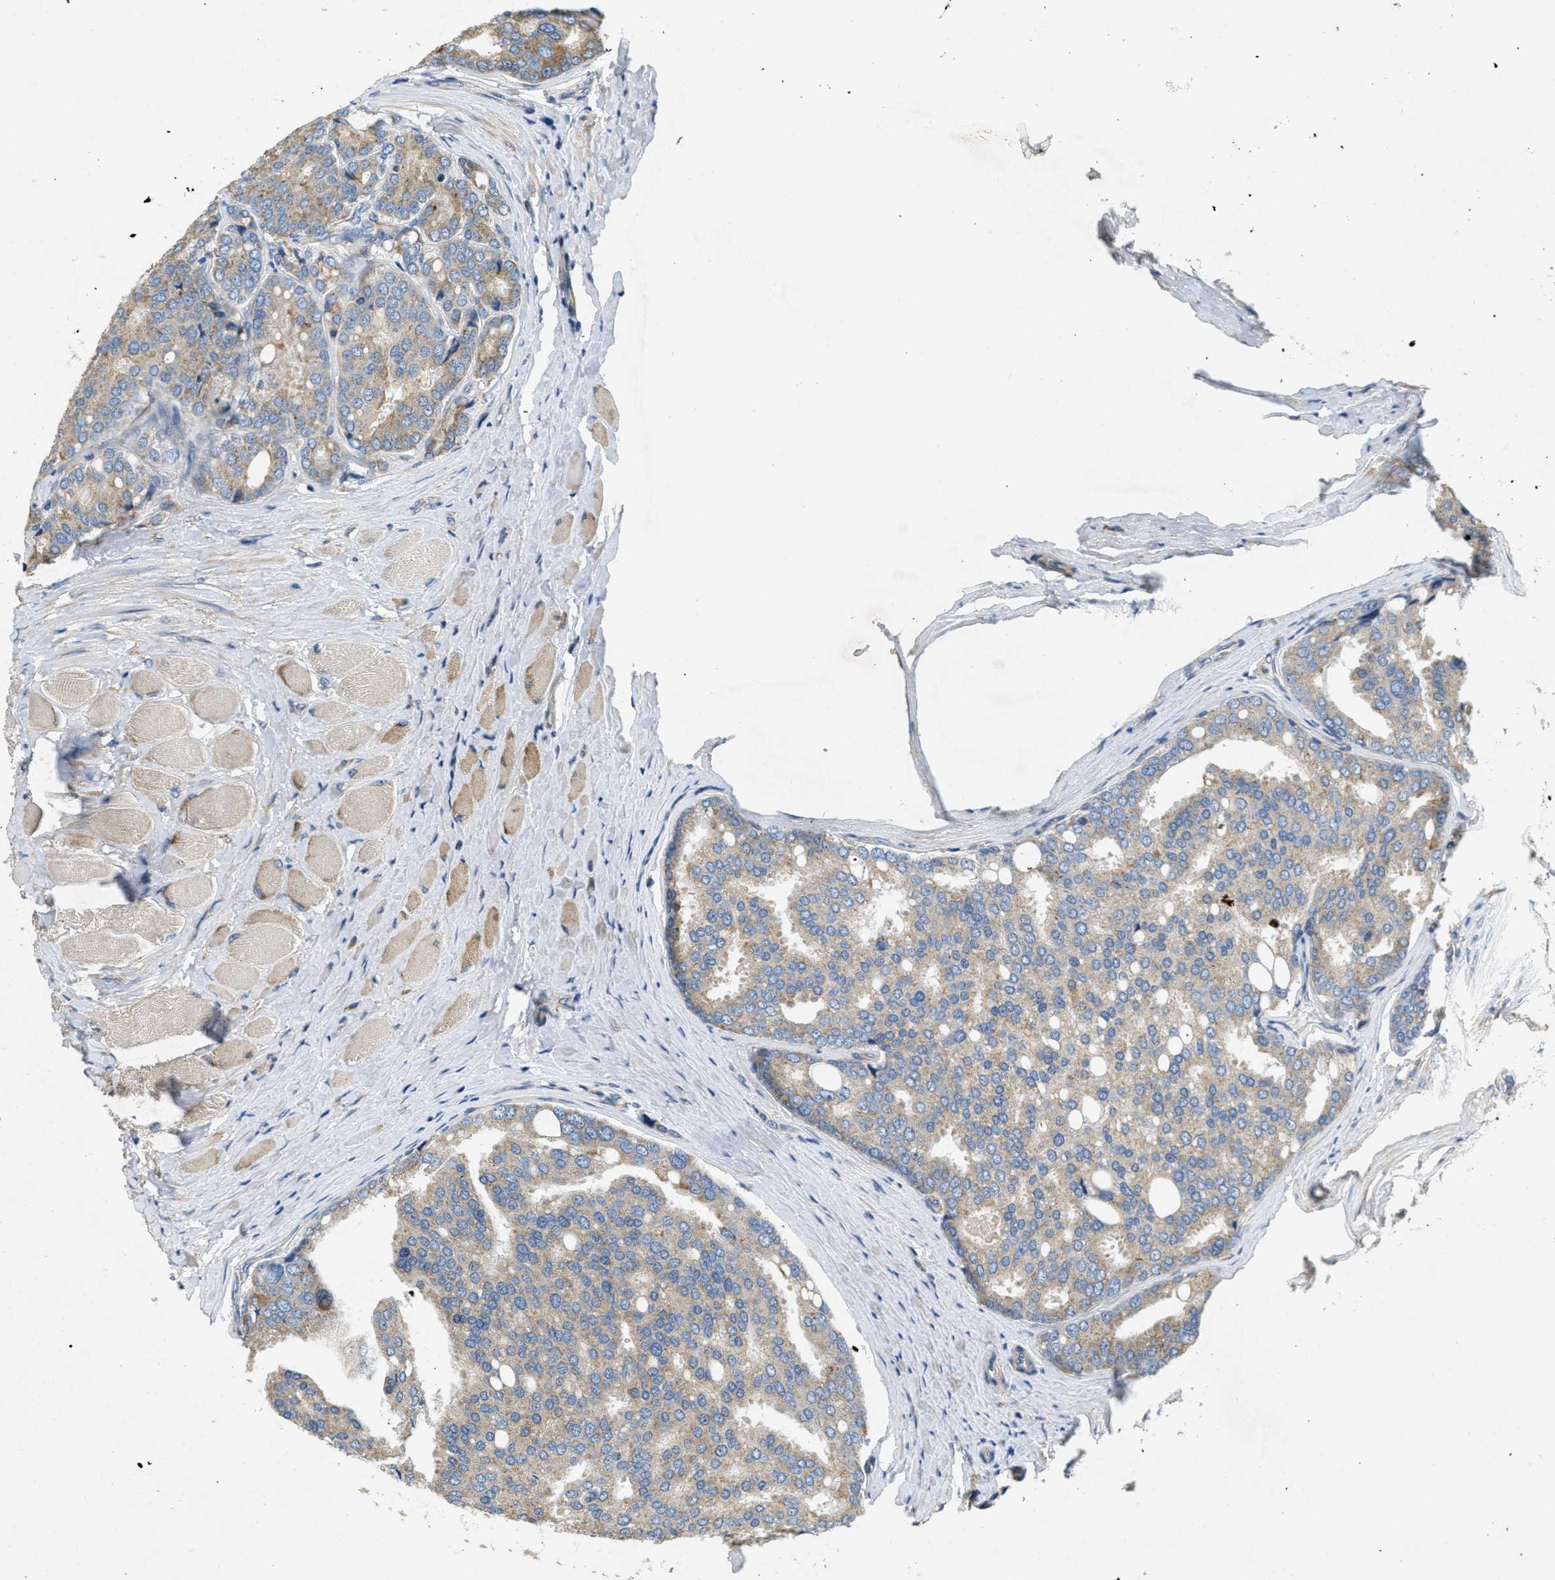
{"staining": {"intensity": "weak", "quantity": "25%-75%", "location": "cytoplasmic/membranous"}, "tissue": "prostate cancer", "cell_type": "Tumor cells", "image_type": "cancer", "snomed": [{"axis": "morphology", "description": "Adenocarcinoma, High grade"}, {"axis": "topography", "description": "Prostate"}], "caption": "IHC staining of prostate cancer (adenocarcinoma (high-grade)), which reveals low levels of weak cytoplasmic/membranous positivity in approximately 25%-75% of tumor cells indicating weak cytoplasmic/membranous protein positivity. The staining was performed using DAB (brown) for protein detection and nuclei were counterstained in hematoxylin (blue).", "gene": "TOMM70", "patient": {"sex": "male", "age": 50}}